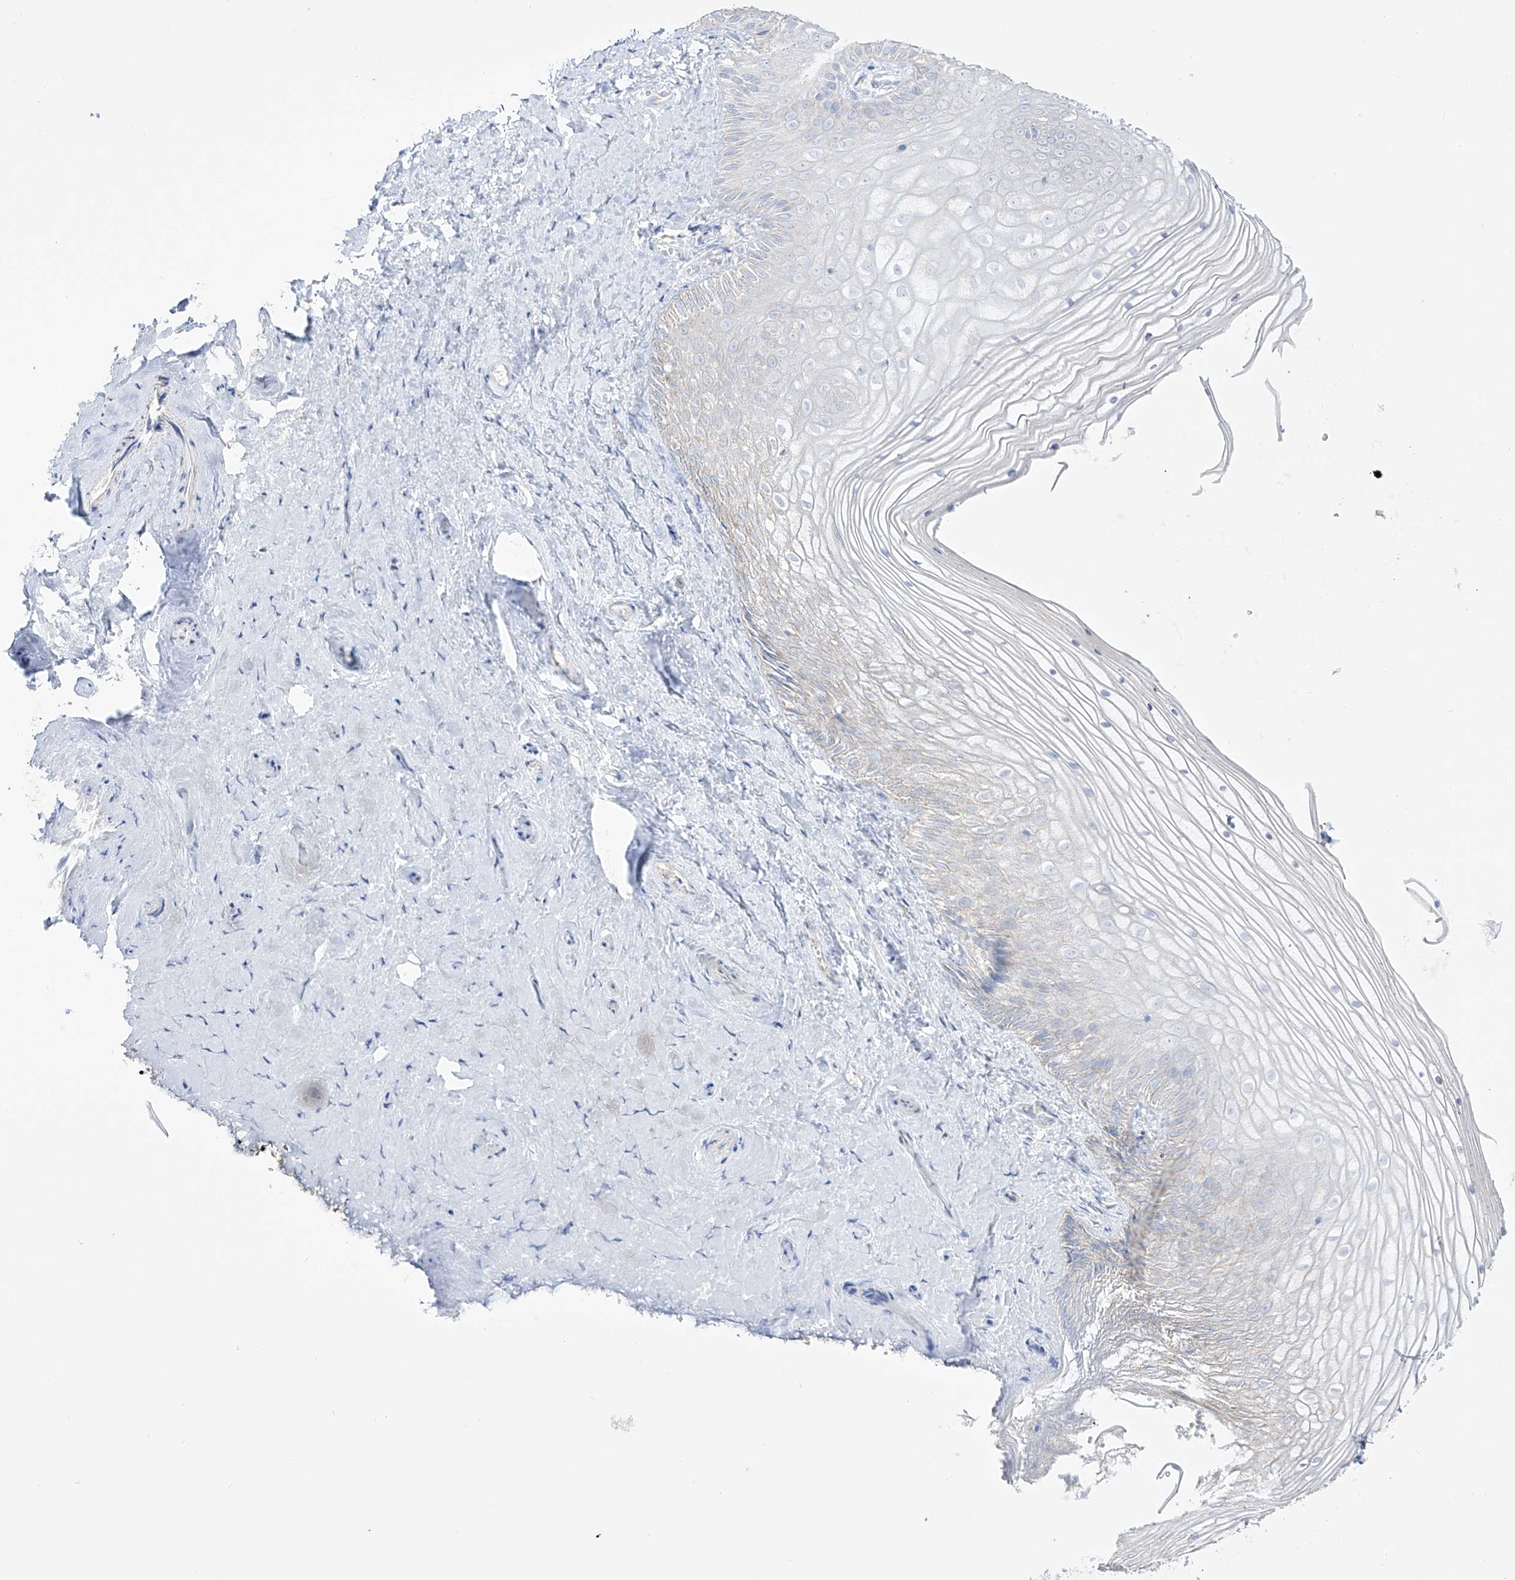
{"staining": {"intensity": "negative", "quantity": "none", "location": "none"}, "tissue": "vagina", "cell_type": "Squamous epithelial cells", "image_type": "normal", "snomed": [{"axis": "morphology", "description": "Normal tissue, NOS"}, {"axis": "topography", "description": "Vagina"}, {"axis": "topography", "description": "Cervix"}], "caption": "This is a micrograph of immunohistochemistry (IHC) staining of normal vagina, which shows no staining in squamous epithelial cells. (DAB (3,3'-diaminobenzidine) immunohistochemistry (IHC), high magnification).", "gene": "RCHY1", "patient": {"sex": "female", "age": 40}}